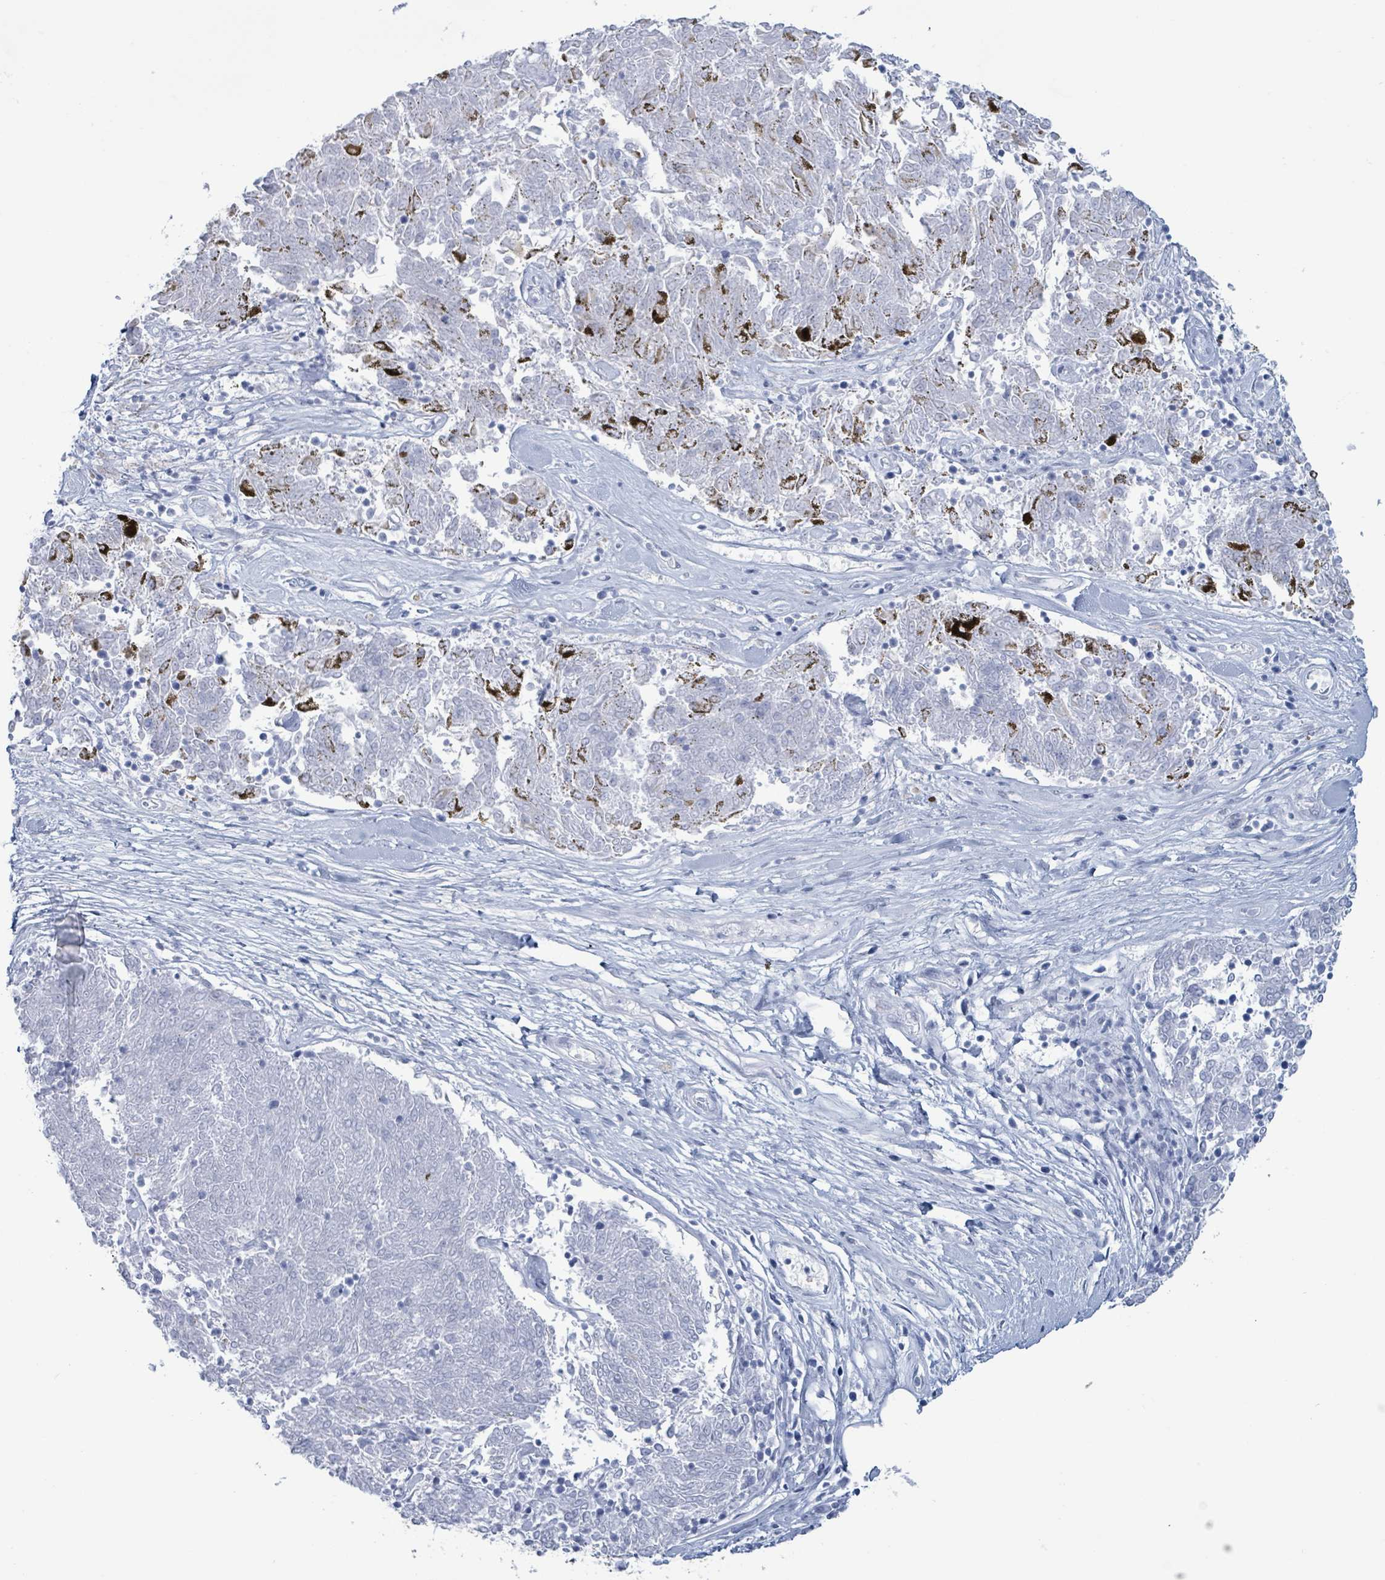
{"staining": {"intensity": "negative", "quantity": "none", "location": "none"}, "tissue": "melanoma", "cell_type": "Tumor cells", "image_type": "cancer", "snomed": [{"axis": "morphology", "description": "Malignant melanoma, NOS"}, {"axis": "topography", "description": "Skin"}], "caption": "Immunohistochemistry of human malignant melanoma demonstrates no expression in tumor cells.", "gene": "KRT8", "patient": {"sex": "female", "age": 72}}